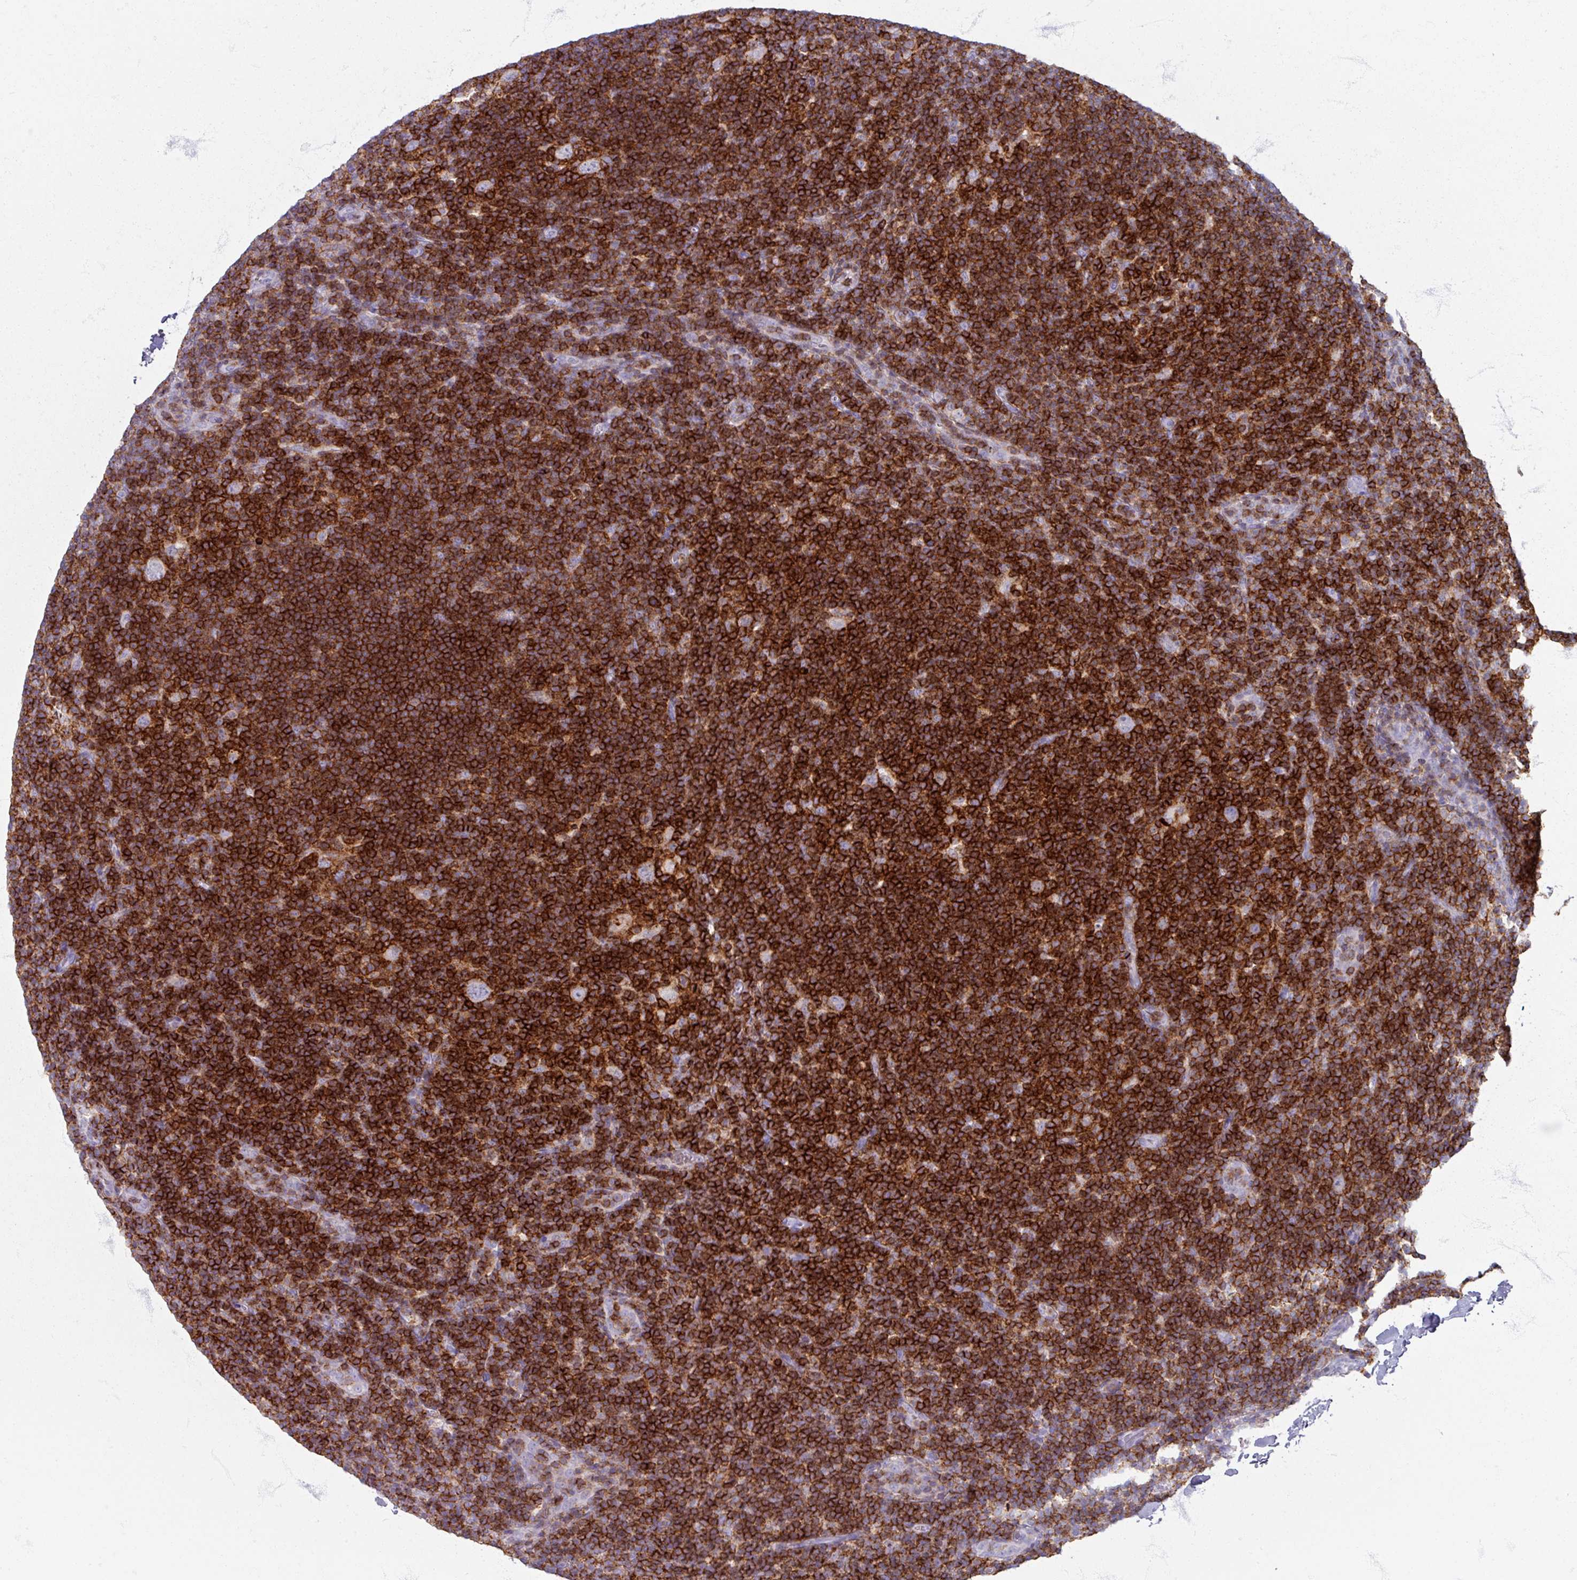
{"staining": {"intensity": "negative", "quantity": "none", "location": "none"}, "tissue": "lymphoma", "cell_type": "Tumor cells", "image_type": "cancer", "snomed": [{"axis": "morphology", "description": "Hodgkin's disease, NOS"}, {"axis": "topography", "description": "Lymph node"}], "caption": "IHC micrograph of human lymphoma stained for a protein (brown), which demonstrates no expression in tumor cells.", "gene": "PTPRC", "patient": {"sex": "female", "age": 57}}